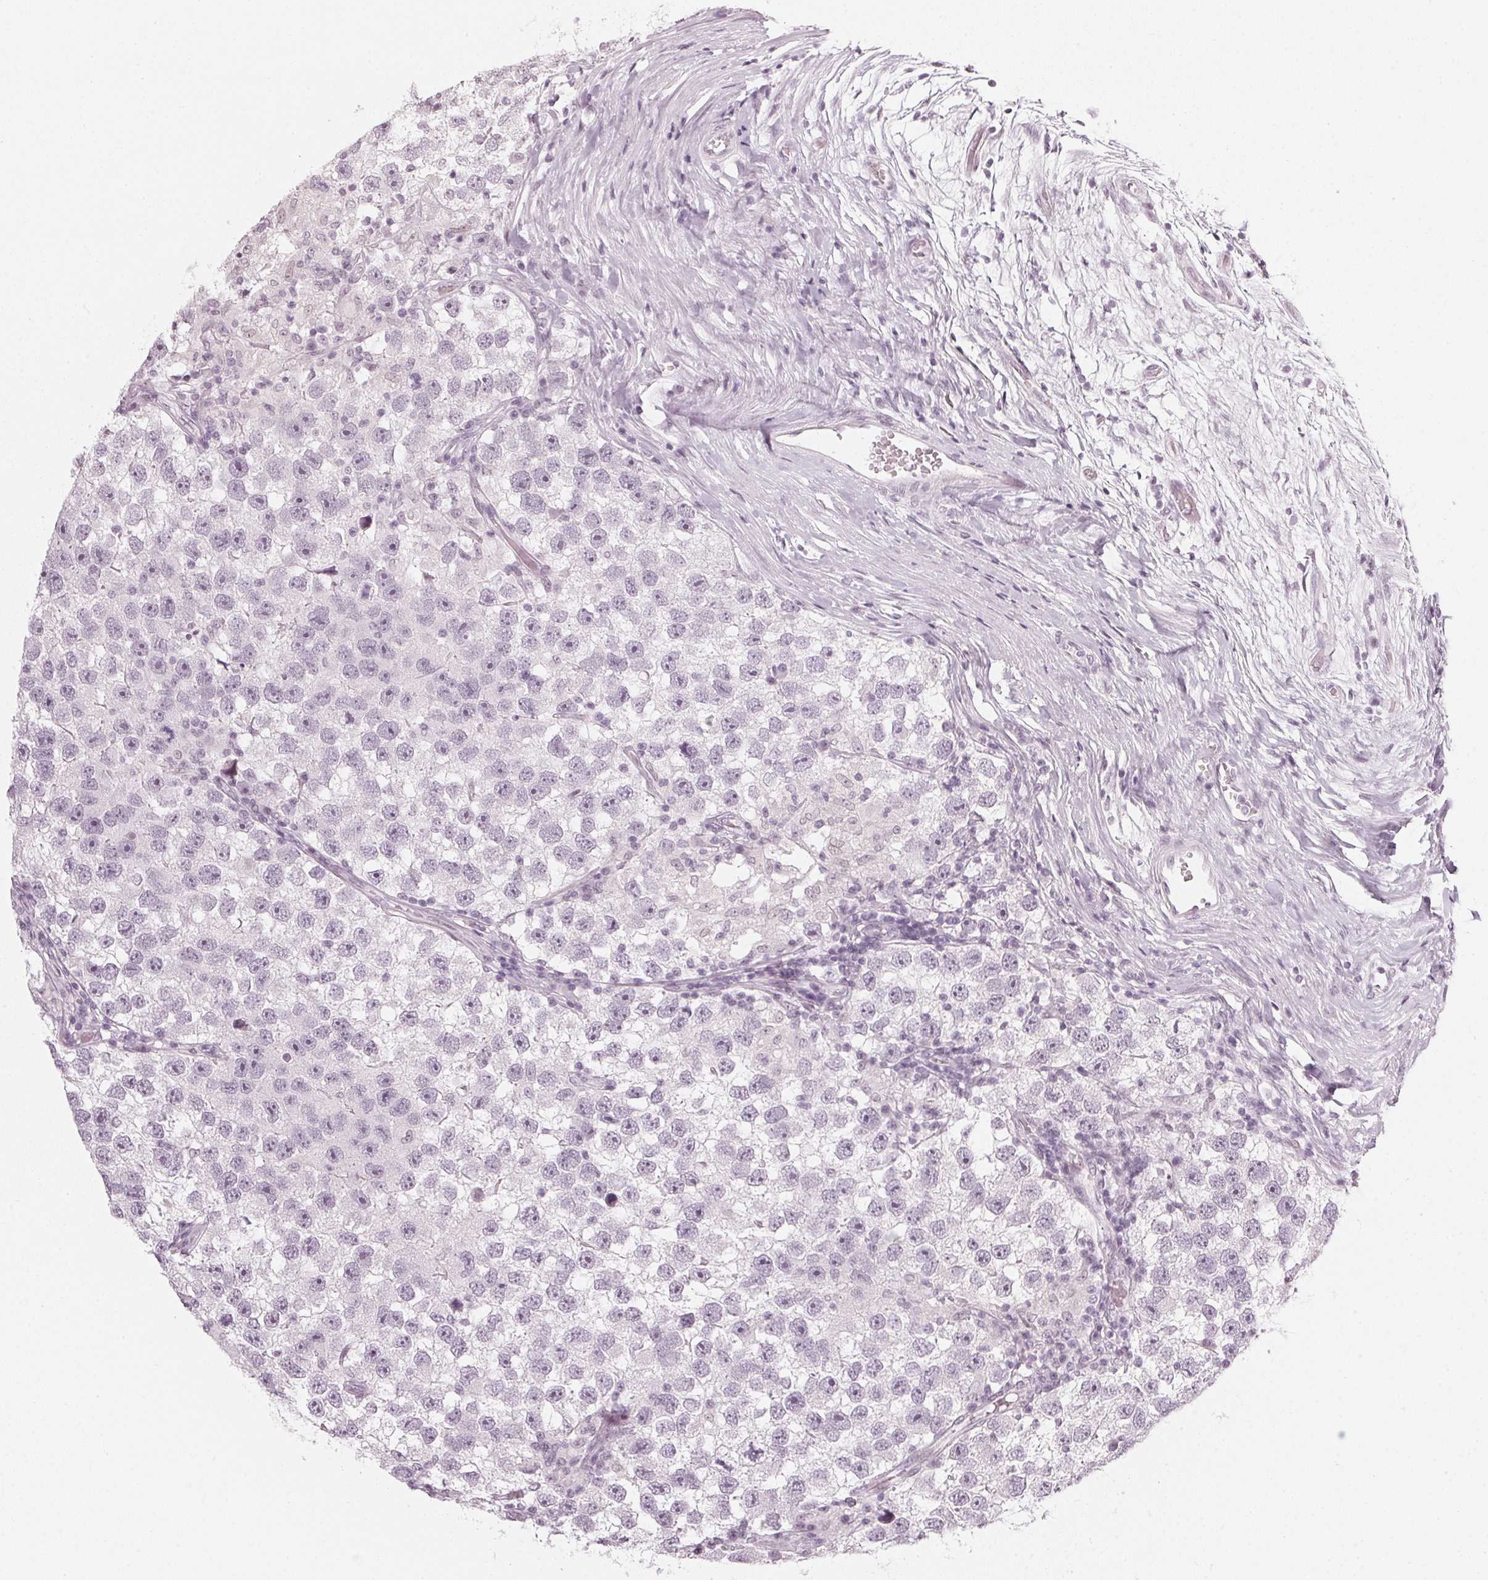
{"staining": {"intensity": "negative", "quantity": "none", "location": "none"}, "tissue": "testis cancer", "cell_type": "Tumor cells", "image_type": "cancer", "snomed": [{"axis": "morphology", "description": "Seminoma, NOS"}, {"axis": "topography", "description": "Testis"}], "caption": "This is an immunohistochemistry photomicrograph of human seminoma (testis). There is no staining in tumor cells.", "gene": "DNAJC6", "patient": {"sex": "male", "age": 26}}